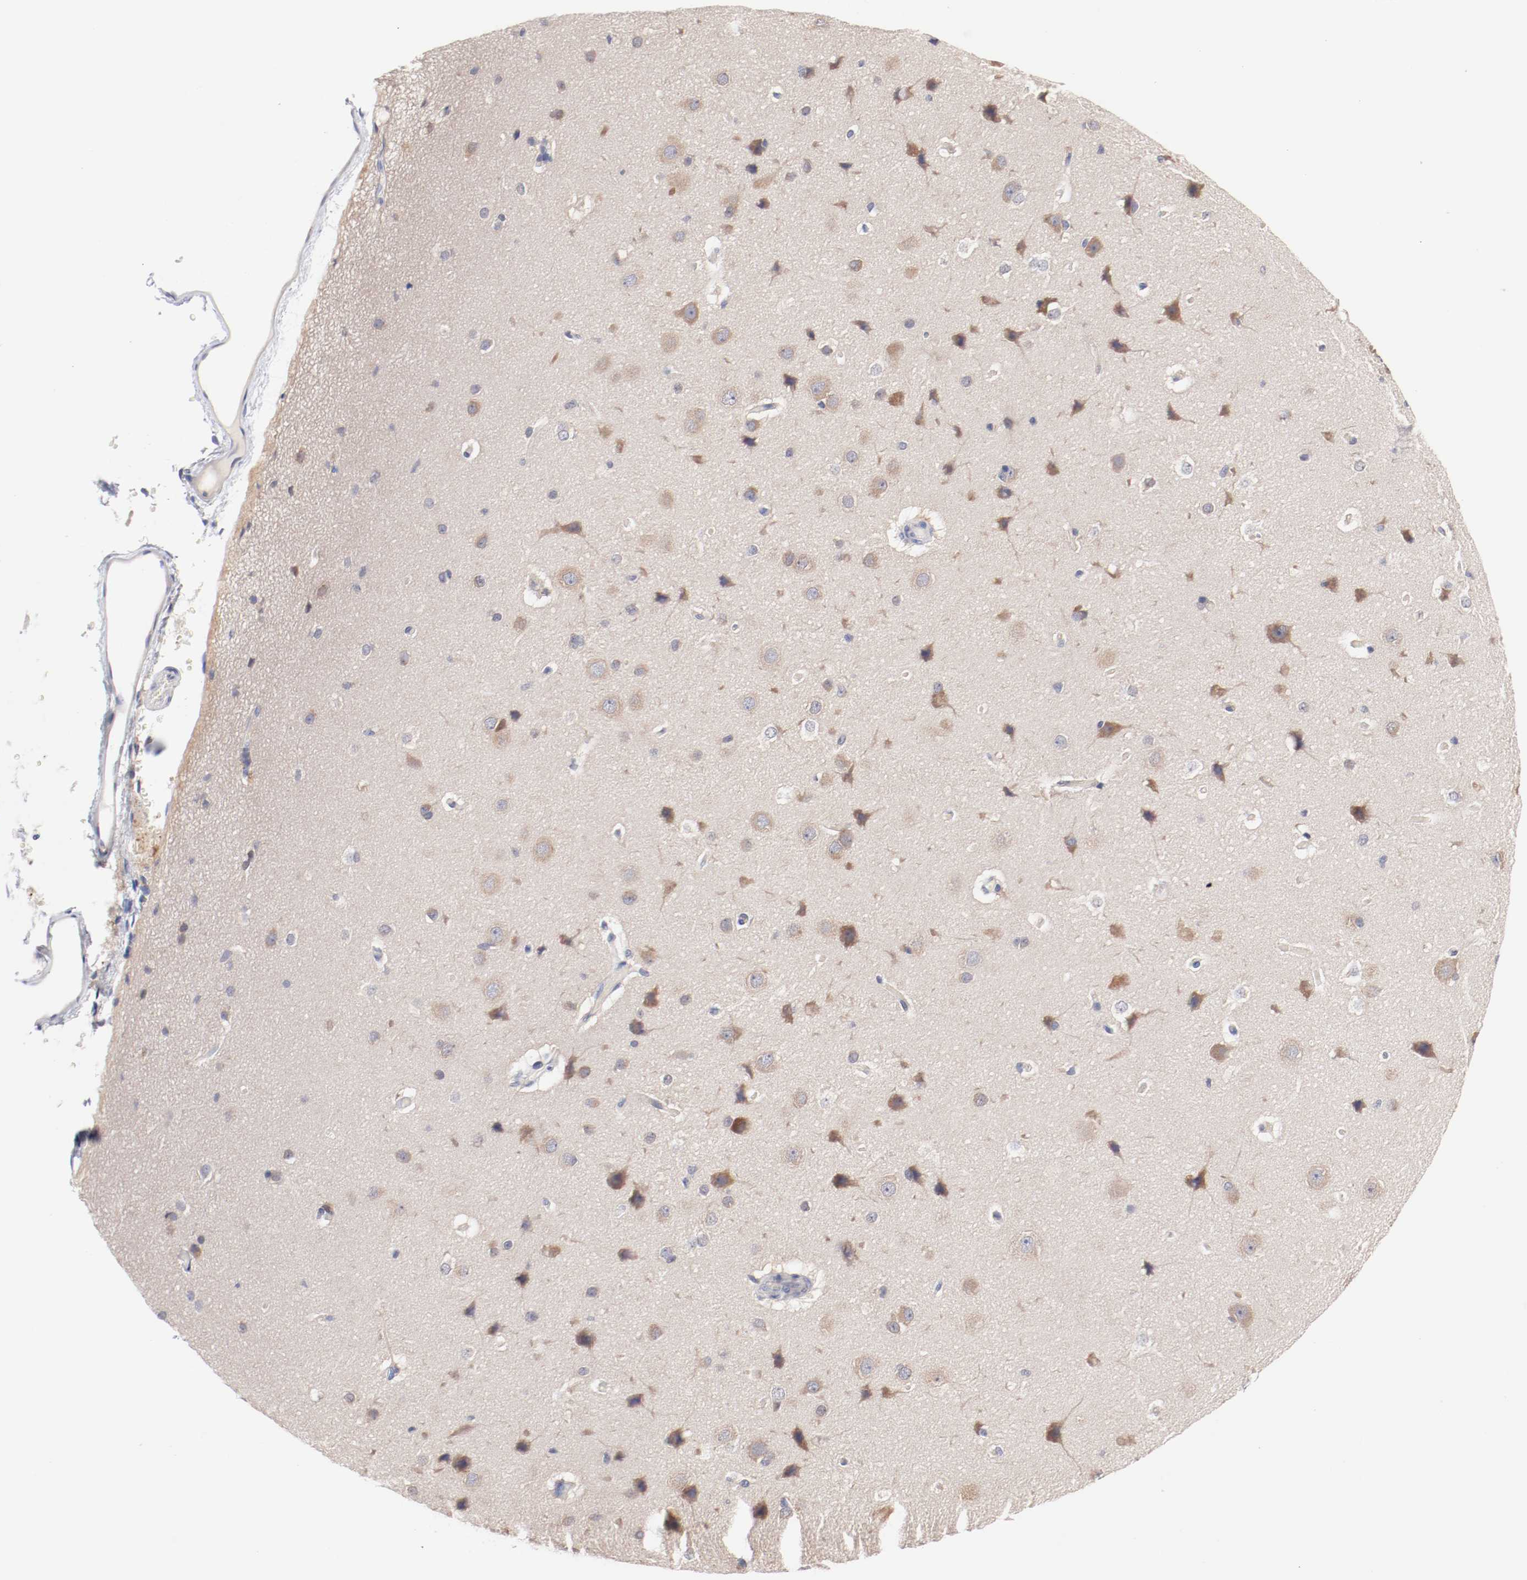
{"staining": {"intensity": "negative", "quantity": "none", "location": "none"}, "tissue": "cerebral cortex", "cell_type": "Endothelial cells", "image_type": "normal", "snomed": [{"axis": "morphology", "description": "Normal tissue, NOS"}, {"axis": "topography", "description": "Cerebral cortex"}], "caption": "The immunohistochemistry (IHC) histopathology image has no significant staining in endothelial cells of cerebral cortex.", "gene": "SETD3", "patient": {"sex": "female", "age": 45}}